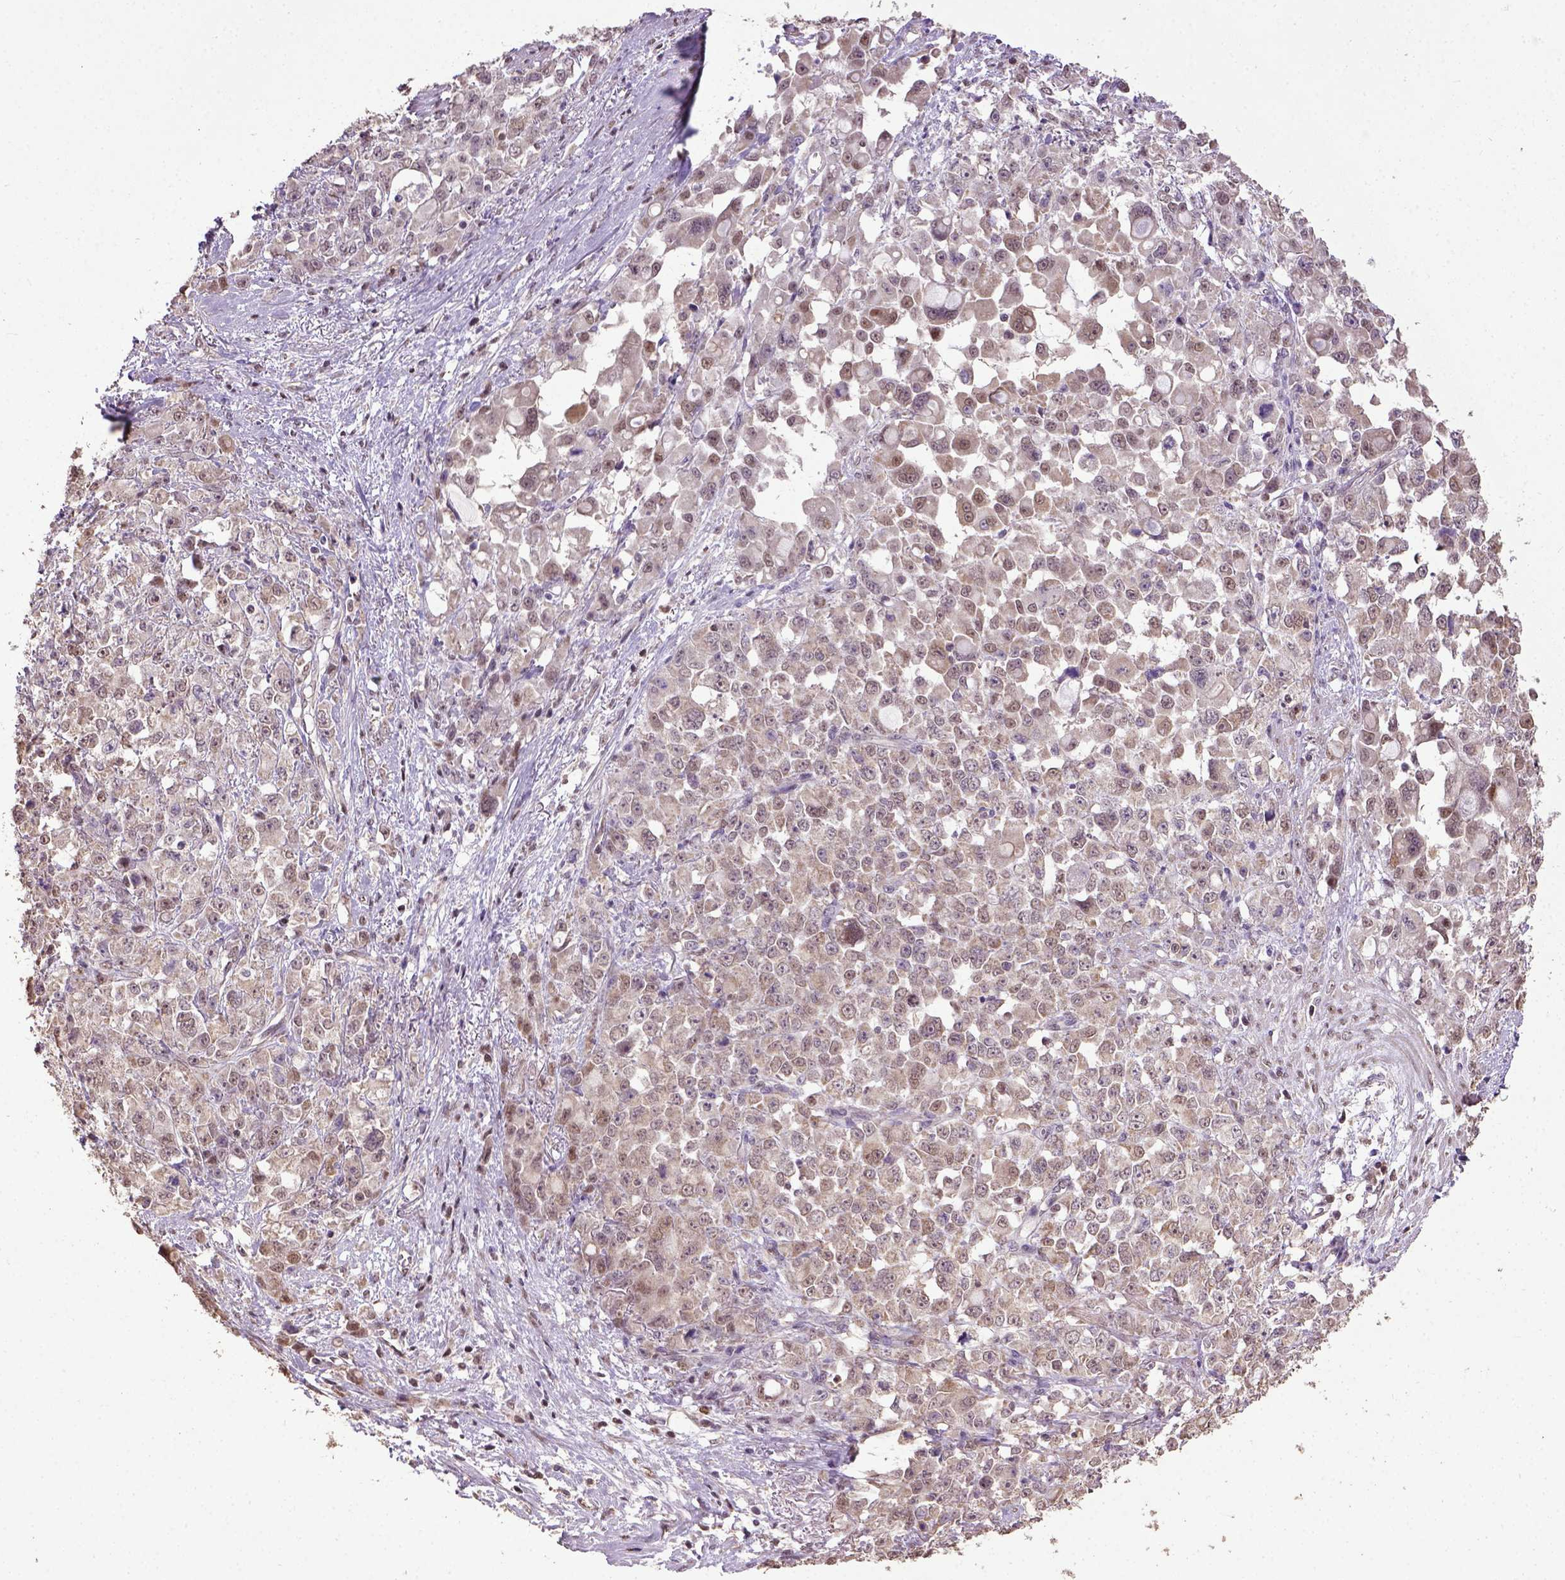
{"staining": {"intensity": "moderate", "quantity": ">75%", "location": "cytoplasmic/membranous,nuclear"}, "tissue": "stomach cancer", "cell_type": "Tumor cells", "image_type": "cancer", "snomed": [{"axis": "morphology", "description": "Adenocarcinoma, NOS"}, {"axis": "topography", "description": "Stomach"}], "caption": "Immunohistochemistry of stomach adenocarcinoma displays medium levels of moderate cytoplasmic/membranous and nuclear expression in approximately >75% of tumor cells.", "gene": "UBA3", "patient": {"sex": "female", "age": 76}}